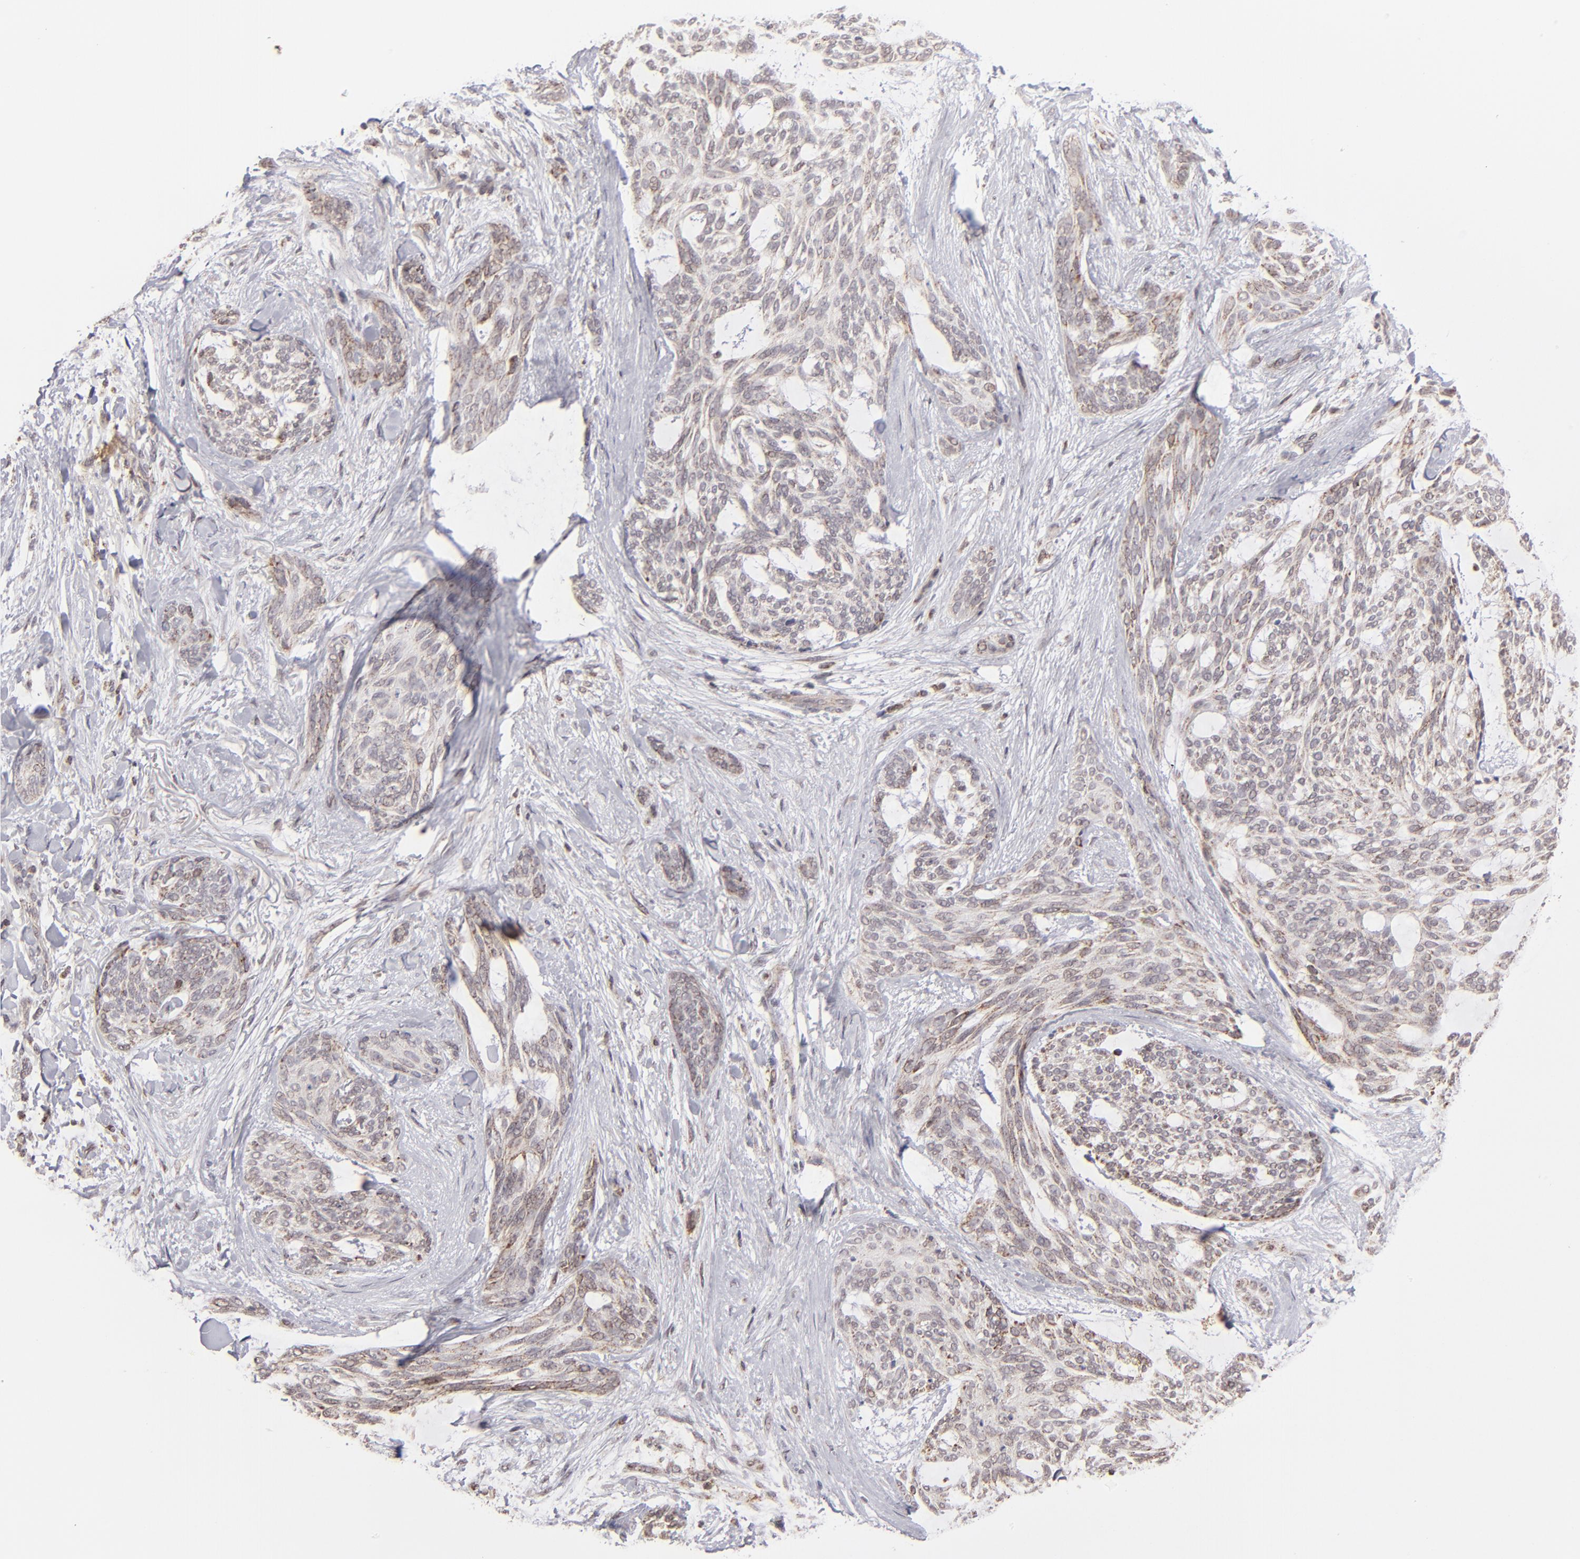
{"staining": {"intensity": "weak", "quantity": ">75%", "location": "cytoplasmic/membranous"}, "tissue": "skin cancer", "cell_type": "Tumor cells", "image_type": "cancer", "snomed": [{"axis": "morphology", "description": "Normal tissue, NOS"}, {"axis": "morphology", "description": "Basal cell carcinoma"}, {"axis": "topography", "description": "Skin"}], "caption": "Immunohistochemistry (IHC) image of neoplastic tissue: basal cell carcinoma (skin) stained using immunohistochemistry (IHC) demonstrates low levels of weak protein expression localized specifically in the cytoplasmic/membranous of tumor cells, appearing as a cytoplasmic/membranous brown color.", "gene": "SLC15A1", "patient": {"sex": "female", "age": 71}}